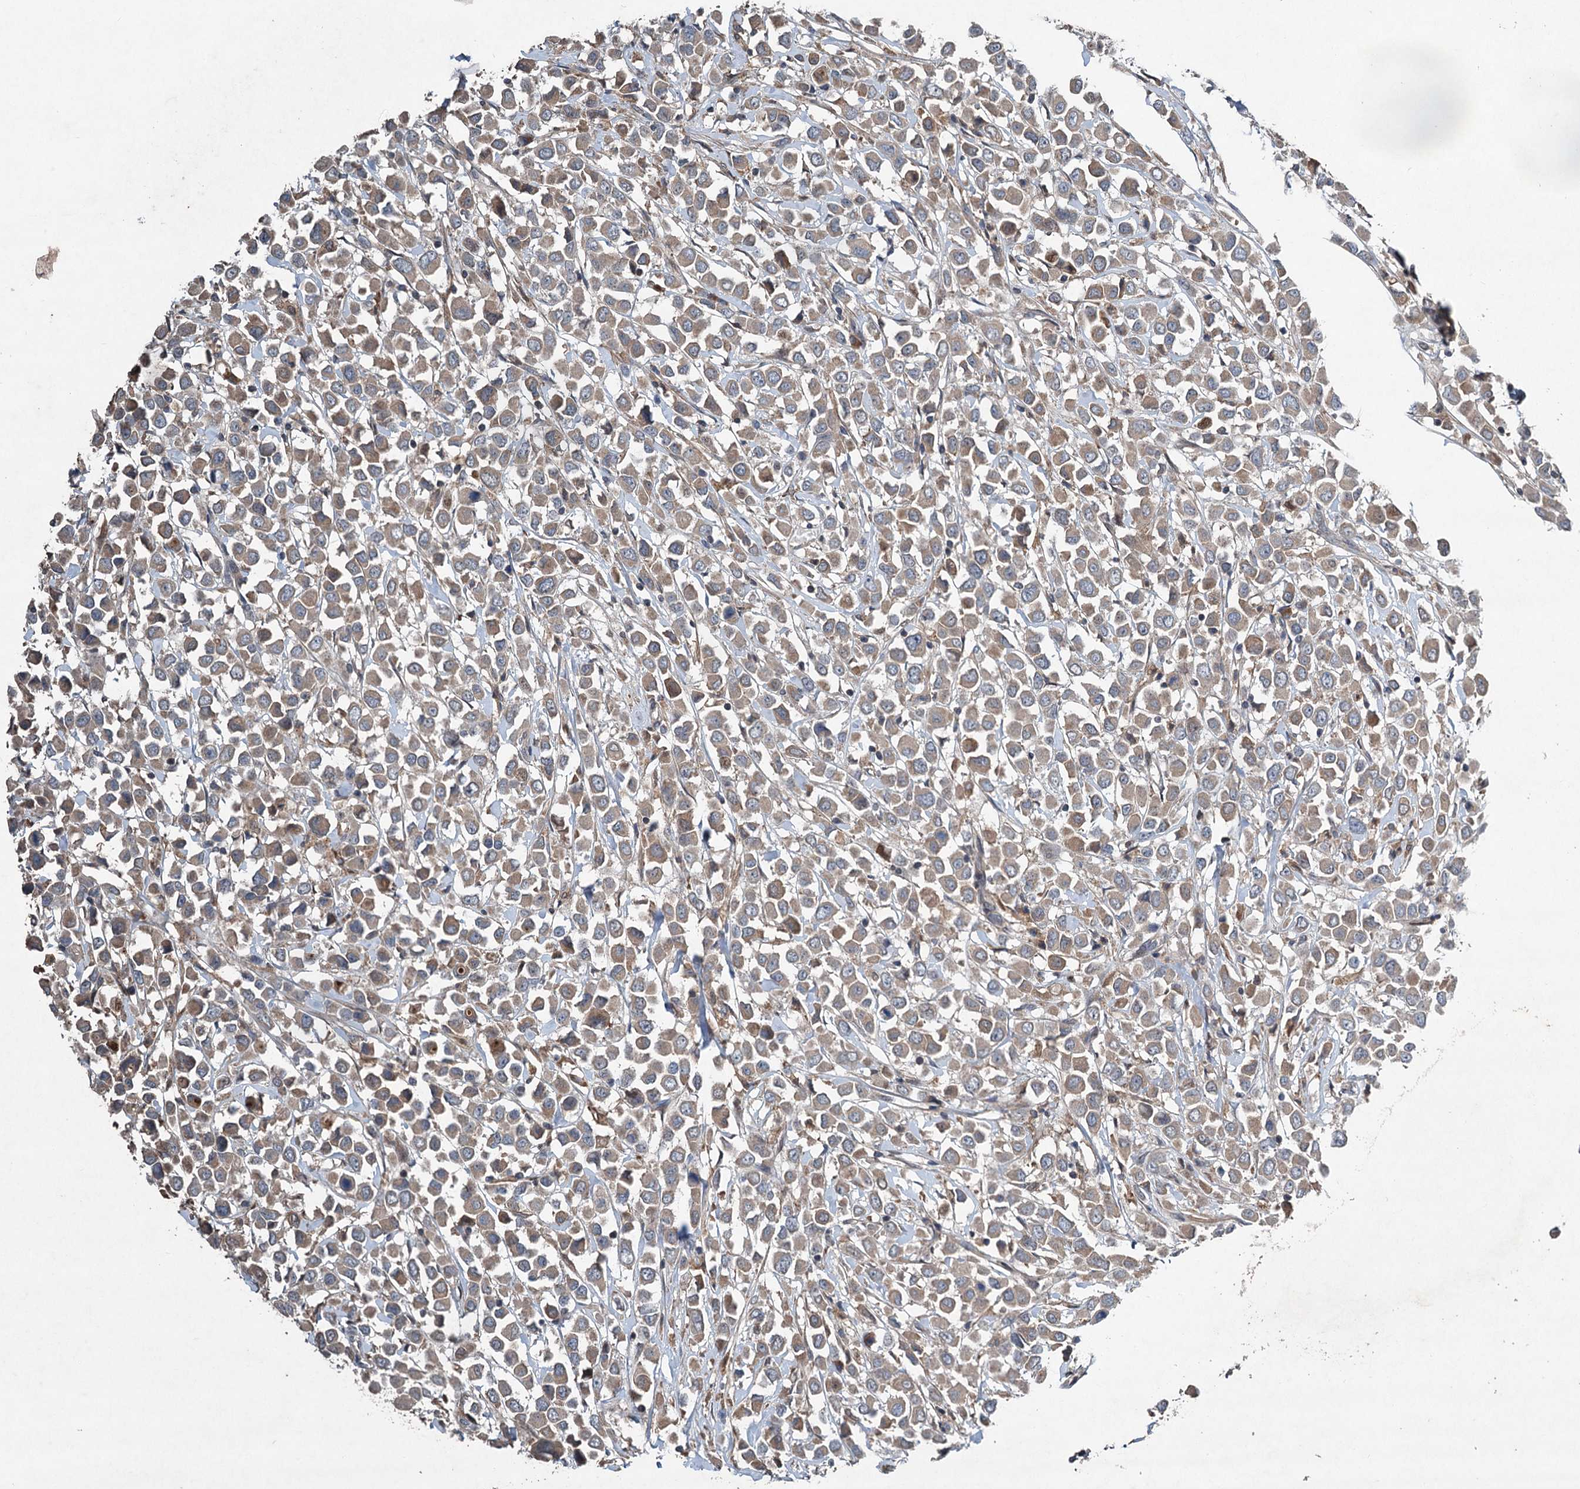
{"staining": {"intensity": "weak", "quantity": ">75%", "location": "cytoplasmic/membranous"}, "tissue": "breast cancer", "cell_type": "Tumor cells", "image_type": "cancer", "snomed": [{"axis": "morphology", "description": "Duct carcinoma"}, {"axis": "topography", "description": "Breast"}], "caption": "Weak cytoplasmic/membranous staining is seen in about >75% of tumor cells in breast invasive ductal carcinoma.", "gene": "TAPBPL", "patient": {"sex": "female", "age": 61}}